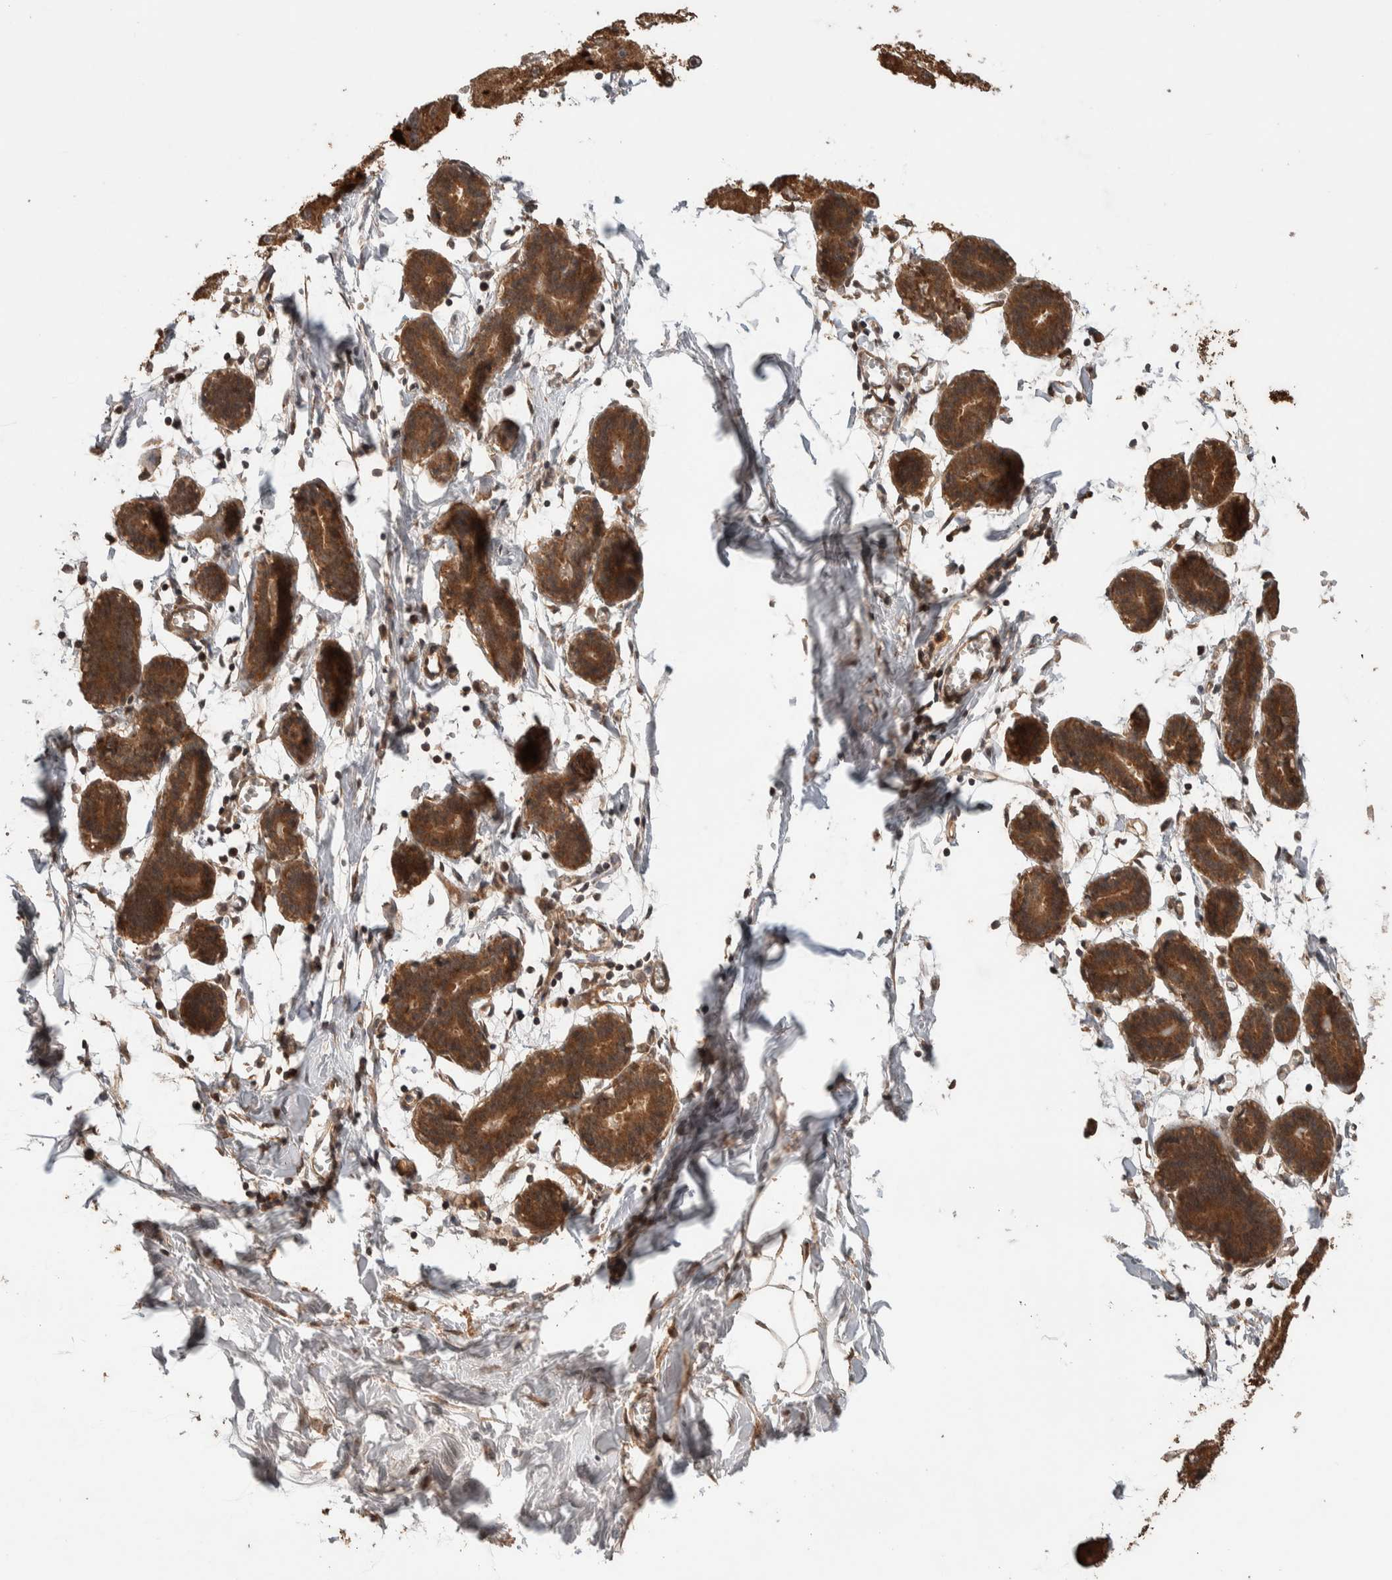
{"staining": {"intensity": "moderate", "quantity": ">75%", "location": "cytoplasmic/membranous"}, "tissue": "breast", "cell_type": "Adipocytes", "image_type": "normal", "snomed": [{"axis": "morphology", "description": "Normal tissue, NOS"}, {"axis": "topography", "description": "Breast"}], "caption": "Normal breast exhibits moderate cytoplasmic/membranous positivity in approximately >75% of adipocytes, visualized by immunohistochemistry. Nuclei are stained in blue.", "gene": "KCNJ5", "patient": {"sex": "female", "age": 27}}